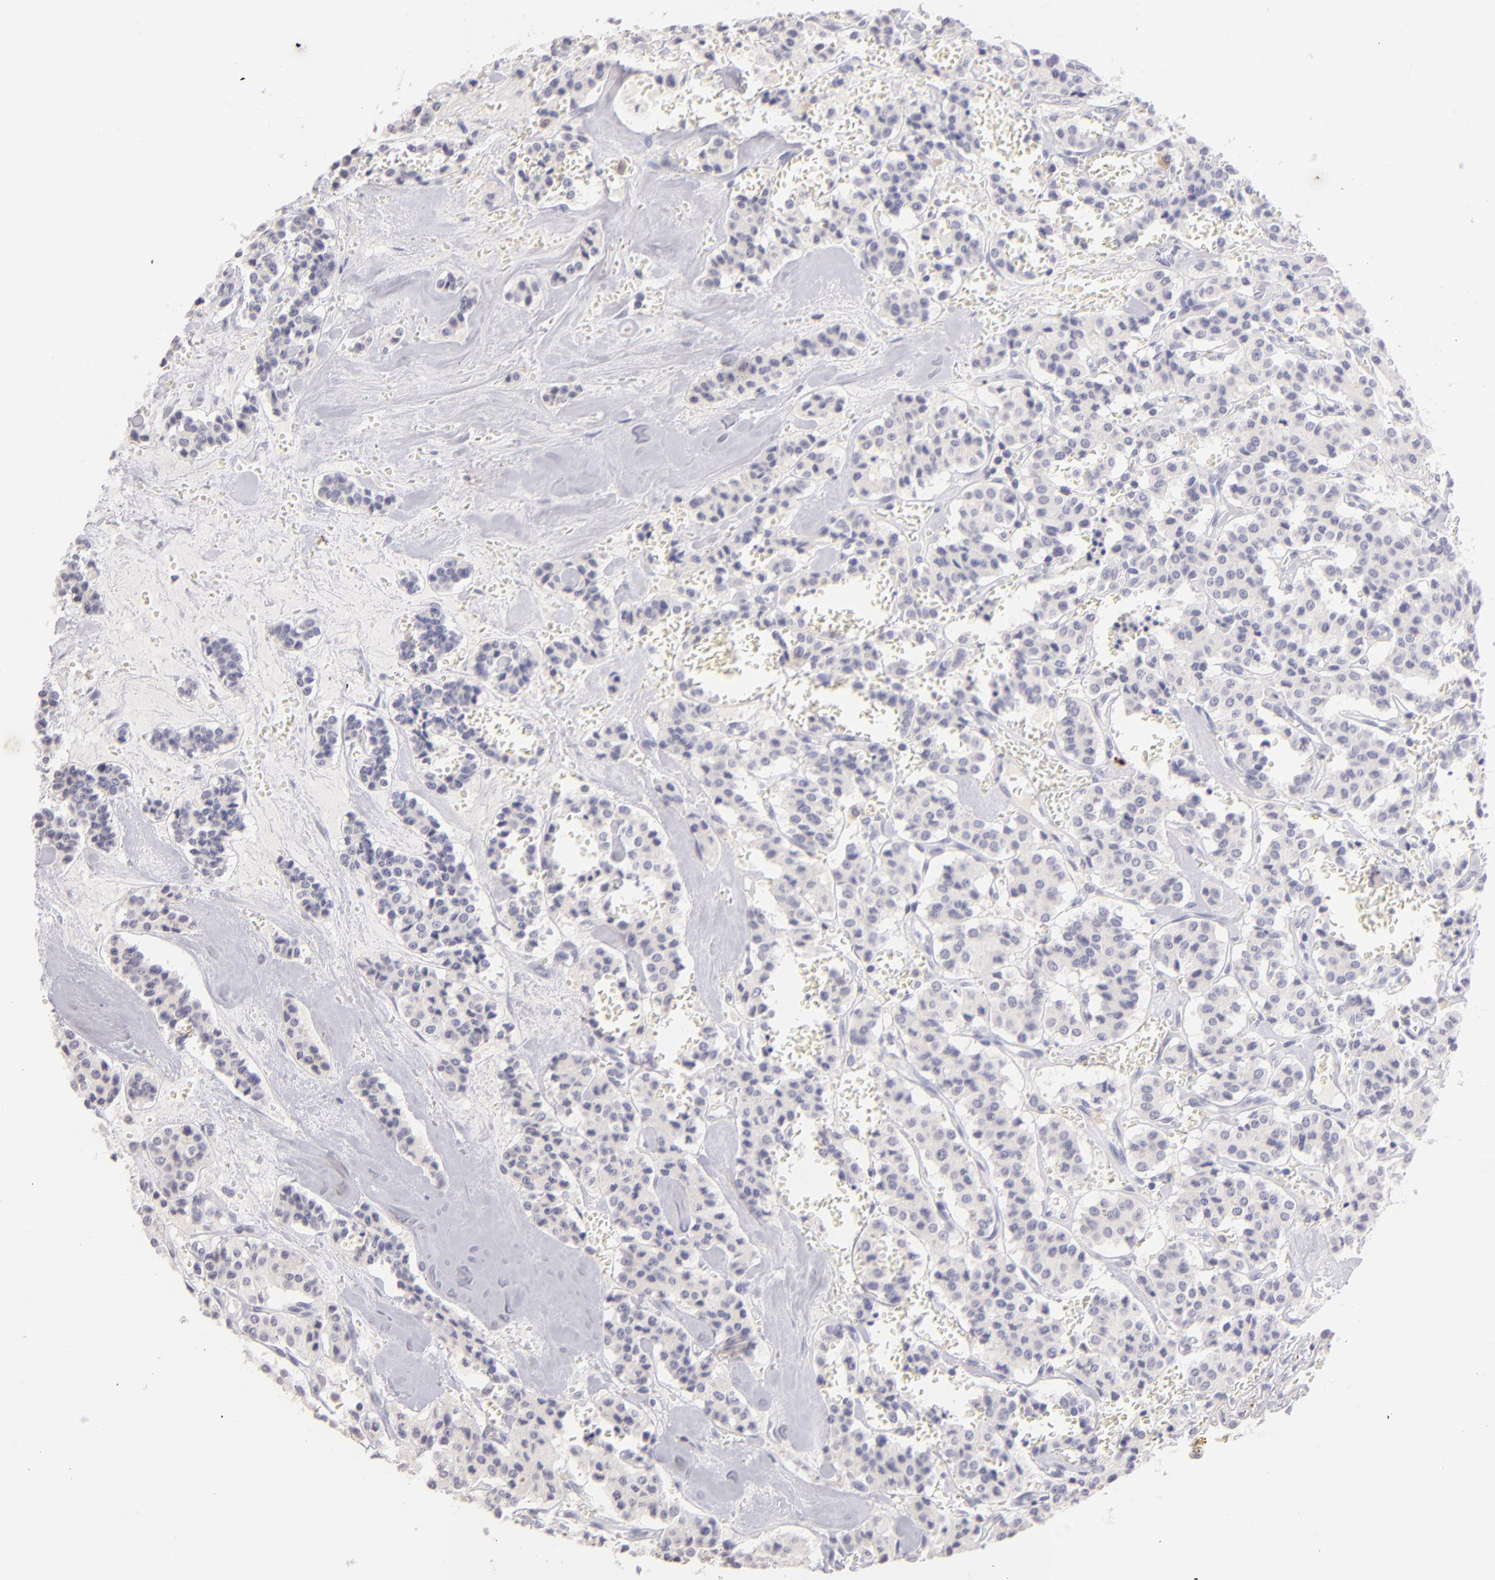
{"staining": {"intensity": "negative", "quantity": "none", "location": "none"}, "tissue": "carcinoid", "cell_type": "Tumor cells", "image_type": "cancer", "snomed": [{"axis": "morphology", "description": "Carcinoid, malignant, NOS"}, {"axis": "topography", "description": "Bronchus"}], "caption": "This is an IHC histopathology image of carcinoid. There is no expression in tumor cells.", "gene": "IL2RA", "patient": {"sex": "male", "age": 55}}